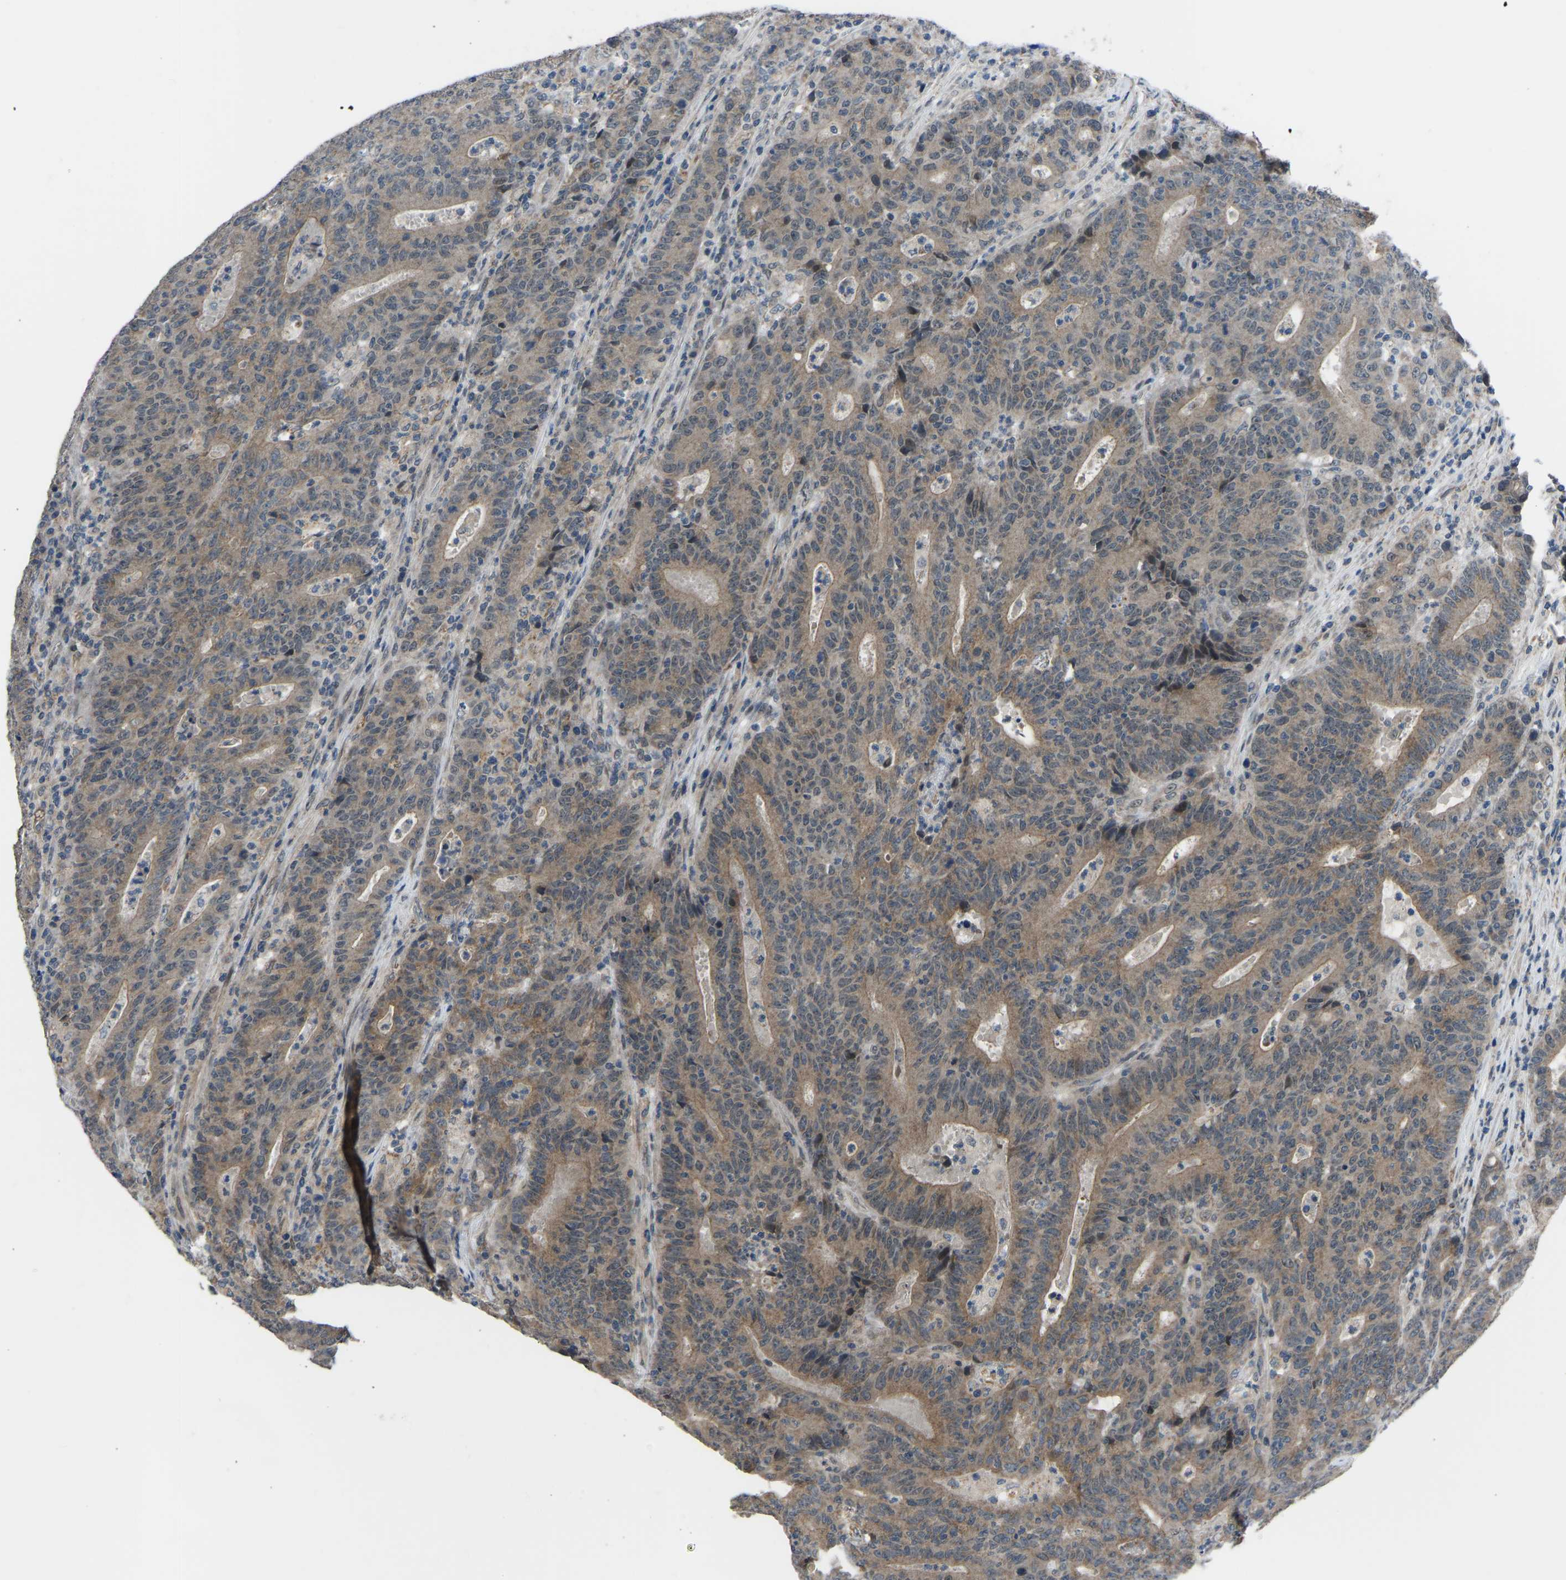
{"staining": {"intensity": "moderate", "quantity": ">75%", "location": "cytoplasmic/membranous"}, "tissue": "colorectal cancer", "cell_type": "Tumor cells", "image_type": "cancer", "snomed": [{"axis": "morphology", "description": "Adenocarcinoma, NOS"}, {"axis": "topography", "description": "Colon"}], "caption": "Immunohistochemistry (IHC) micrograph of human colorectal cancer (adenocarcinoma) stained for a protein (brown), which exhibits medium levels of moderate cytoplasmic/membranous staining in about >75% of tumor cells.", "gene": "CDK2AP1", "patient": {"sex": "female", "age": 75}}